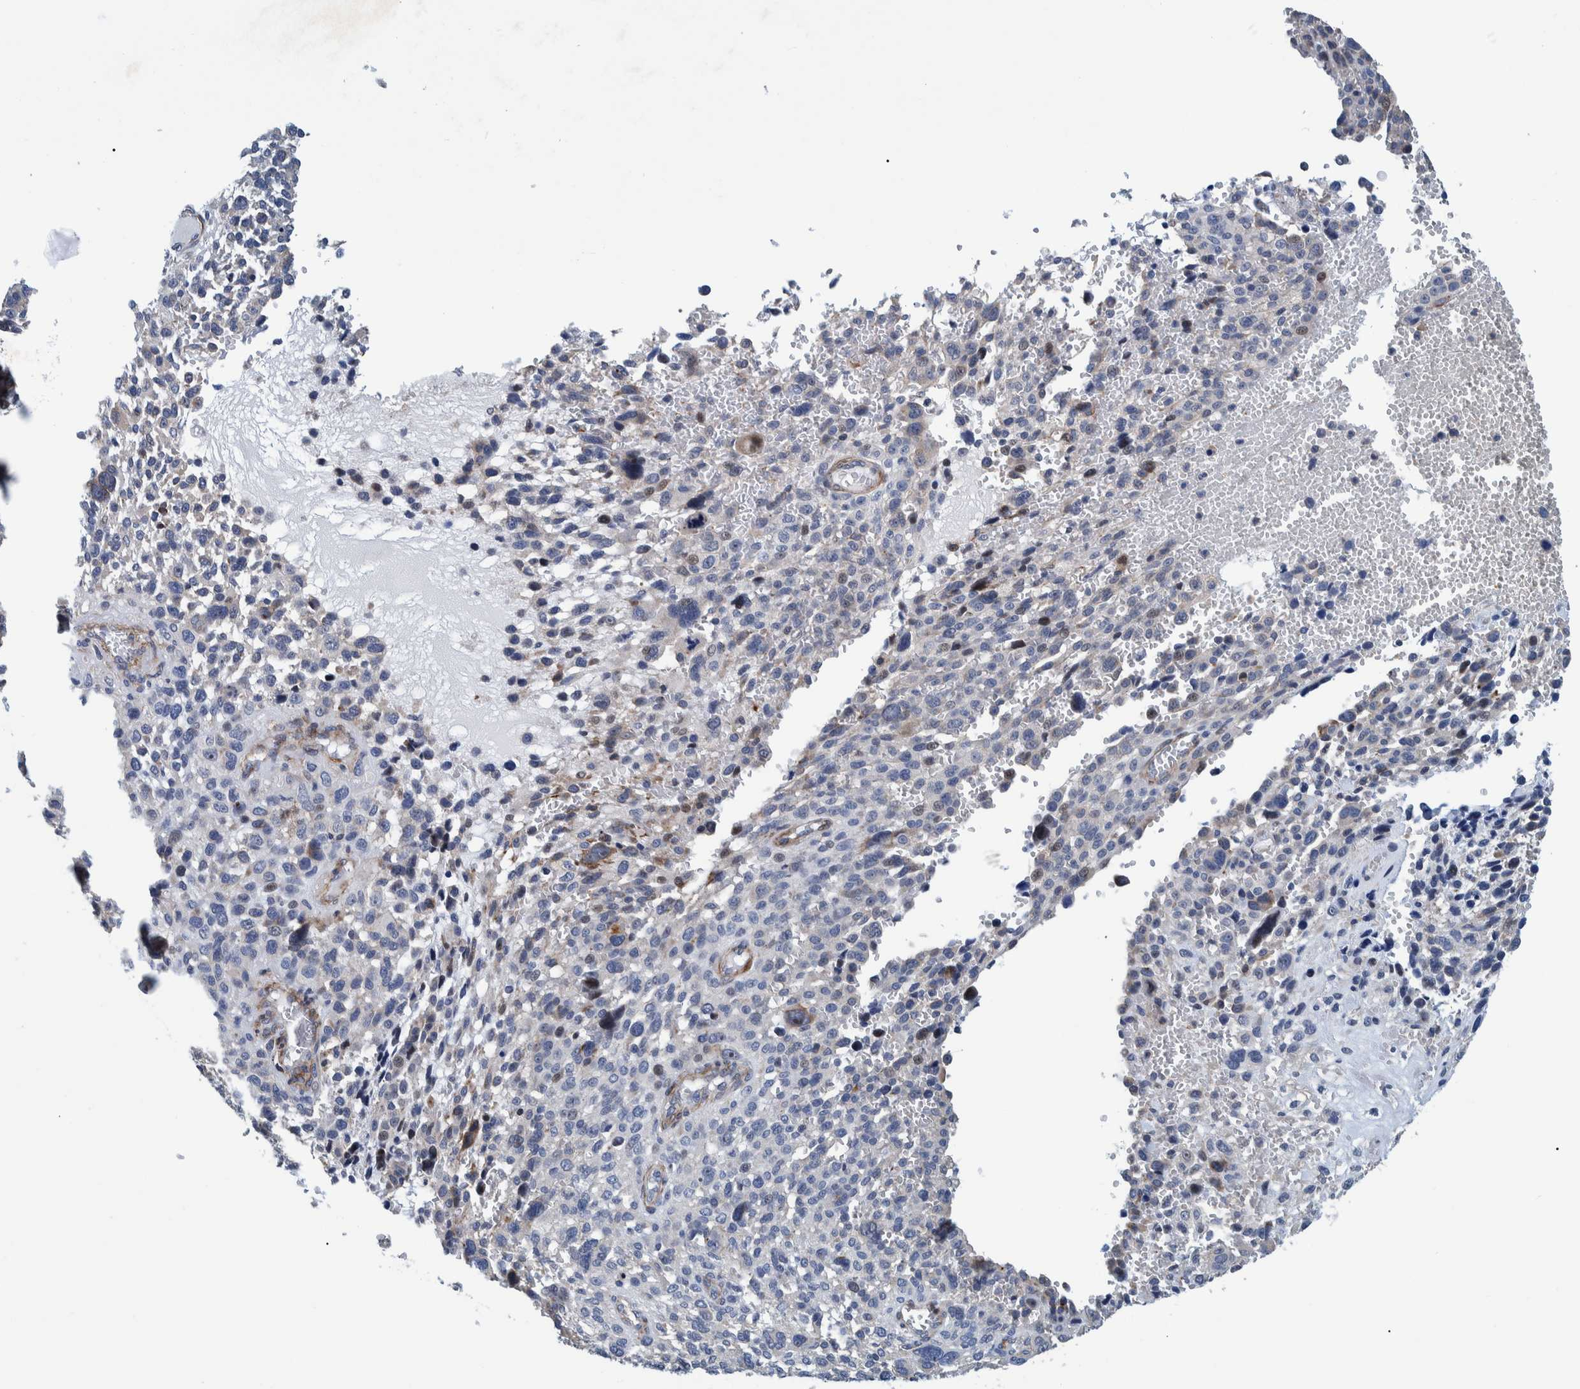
{"staining": {"intensity": "negative", "quantity": "none", "location": "none"}, "tissue": "melanoma", "cell_type": "Tumor cells", "image_type": "cancer", "snomed": [{"axis": "morphology", "description": "Malignant melanoma, NOS"}, {"axis": "topography", "description": "Skin"}], "caption": "High power microscopy image of an immunohistochemistry micrograph of malignant melanoma, revealing no significant positivity in tumor cells.", "gene": "MKS1", "patient": {"sex": "female", "age": 55}}